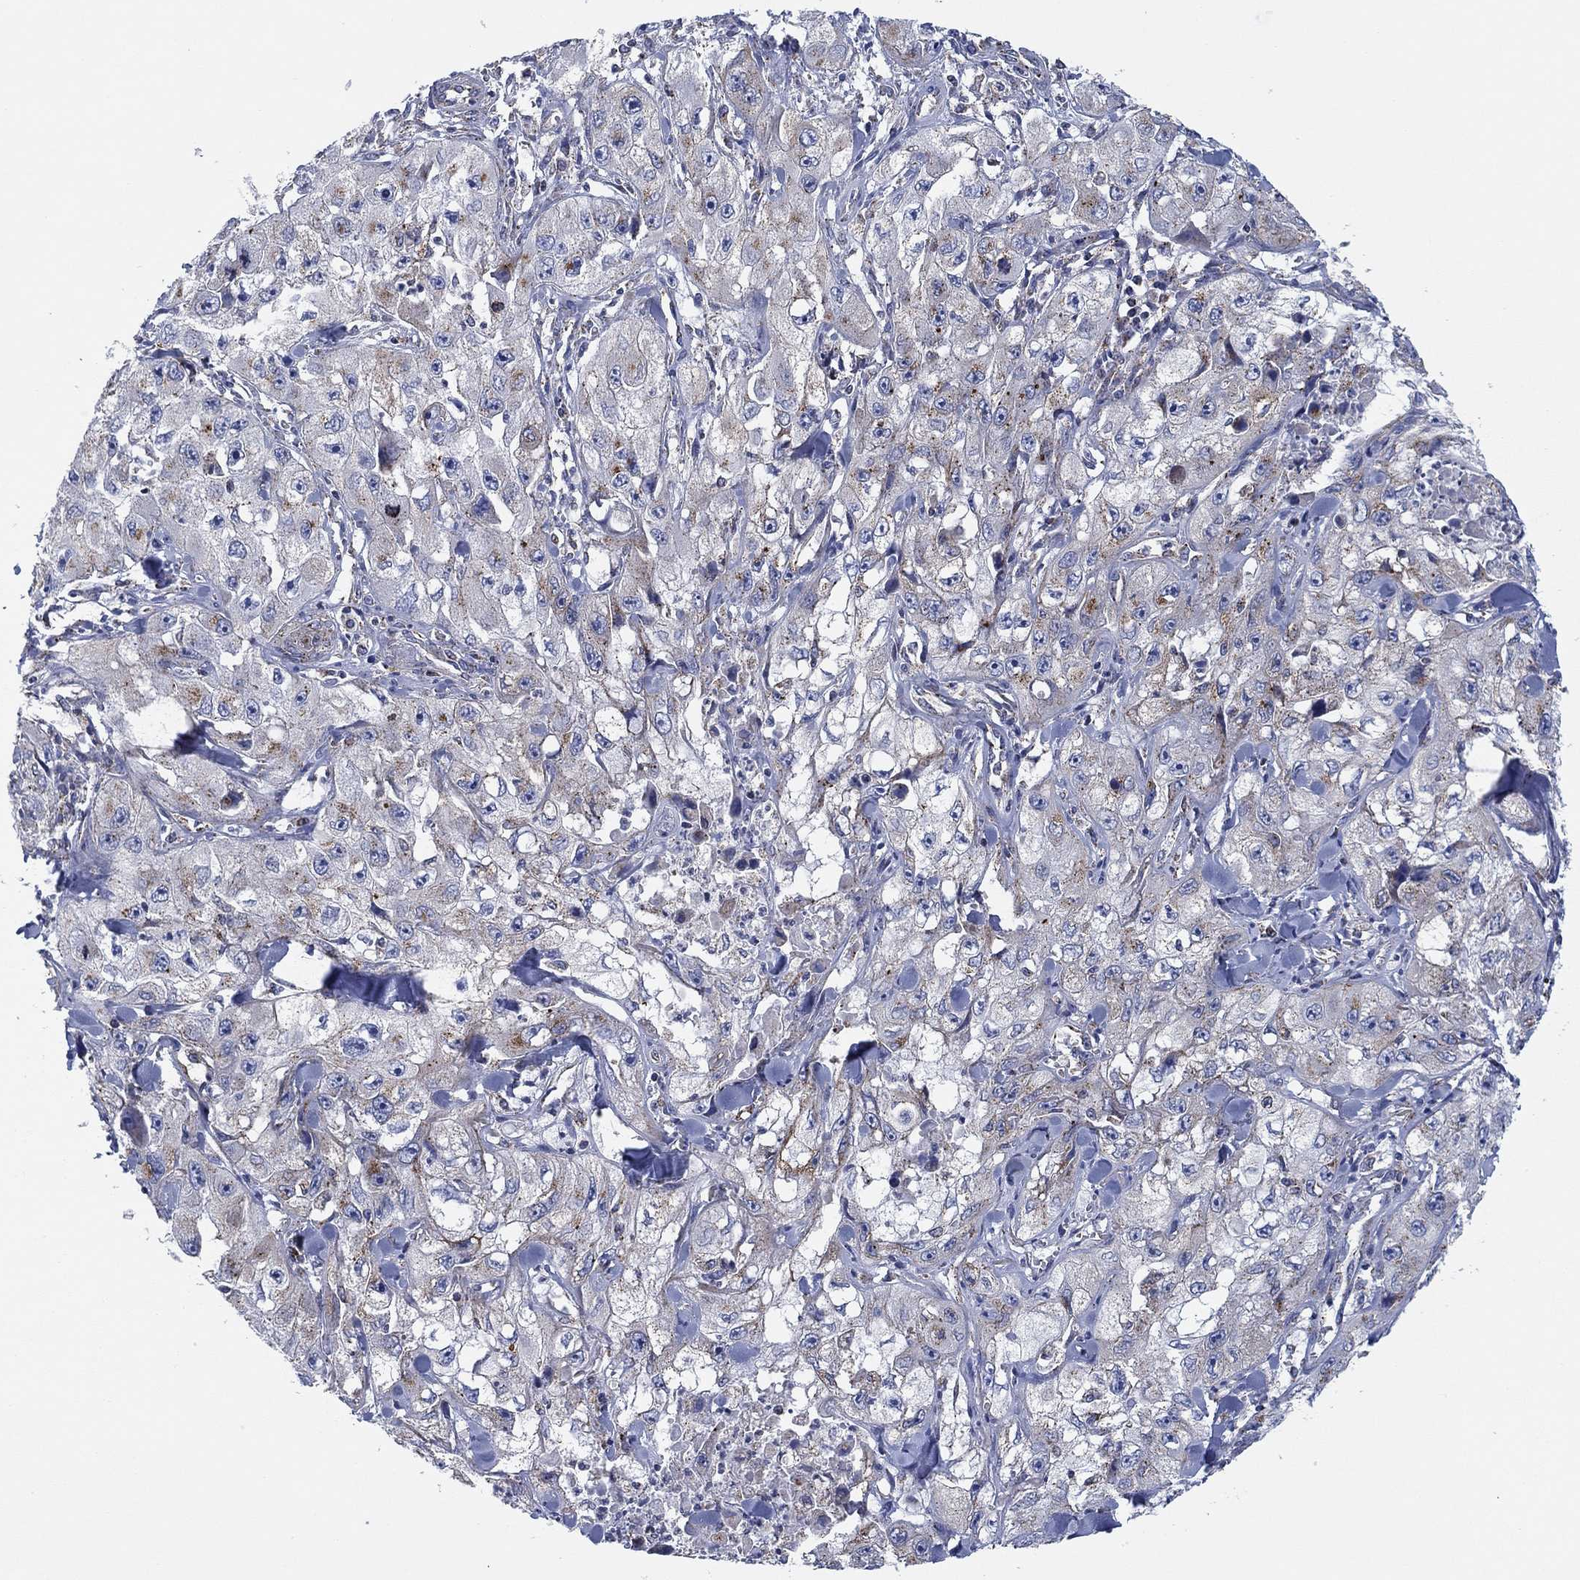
{"staining": {"intensity": "weak", "quantity": "<25%", "location": "cytoplasmic/membranous"}, "tissue": "skin cancer", "cell_type": "Tumor cells", "image_type": "cancer", "snomed": [{"axis": "morphology", "description": "Squamous cell carcinoma, NOS"}, {"axis": "topography", "description": "Skin"}, {"axis": "topography", "description": "Subcutis"}], "caption": "Tumor cells are negative for protein expression in human skin cancer. (DAB IHC visualized using brightfield microscopy, high magnification).", "gene": "NACAD", "patient": {"sex": "male", "age": 73}}